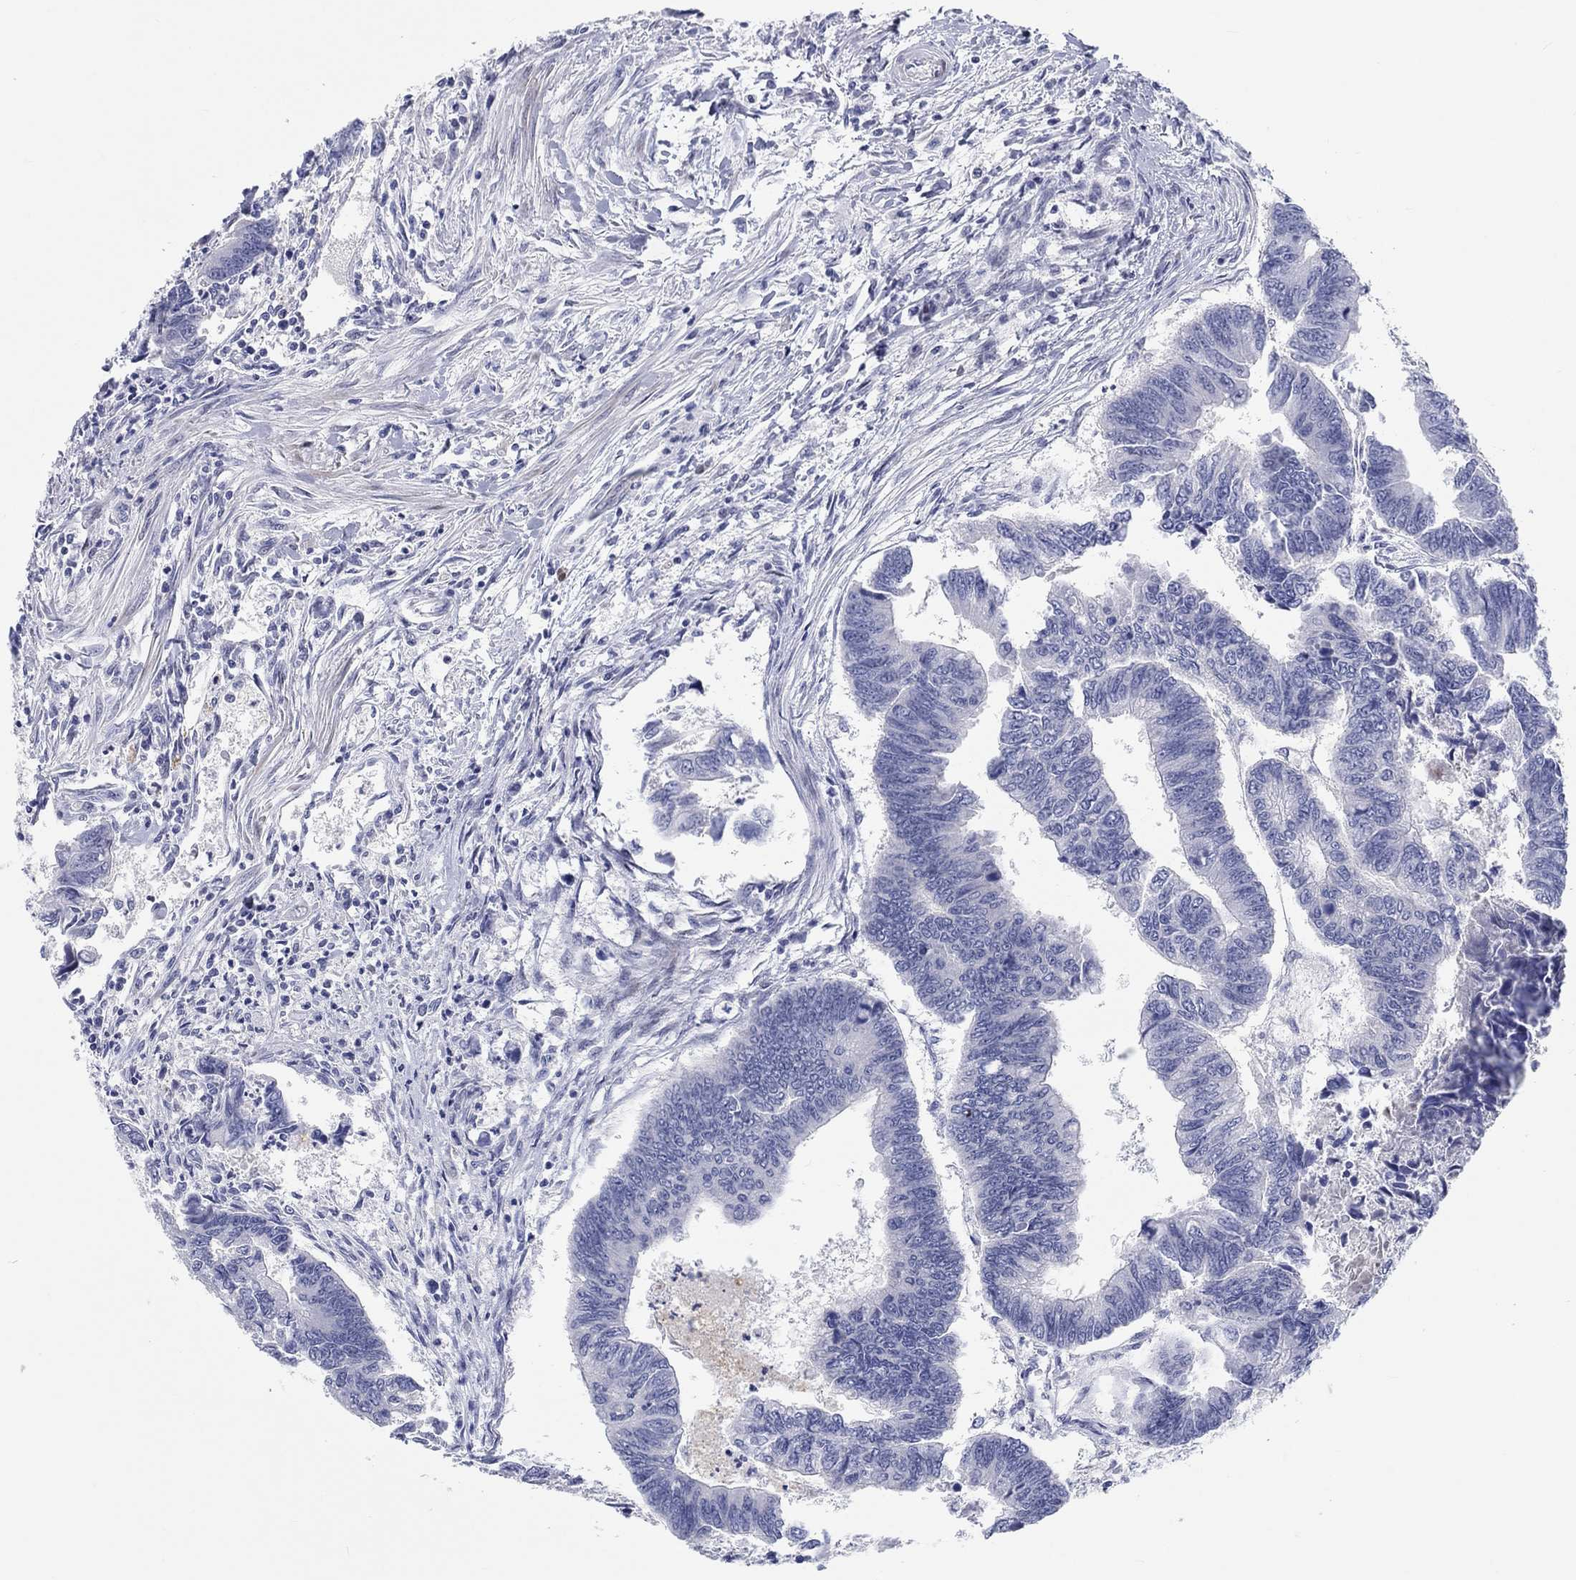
{"staining": {"intensity": "negative", "quantity": "none", "location": "none"}, "tissue": "colorectal cancer", "cell_type": "Tumor cells", "image_type": "cancer", "snomed": [{"axis": "morphology", "description": "Adenocarcinoma, NOS"}, {"axis": "topography", "description": "Colon"}], "caption": "Tumor cells are negative for protein expression in human colorectal cancer (adenocarcinoma).", "gene": "ARHGAP36", "patient": {"sex": "female", "age": 65}}